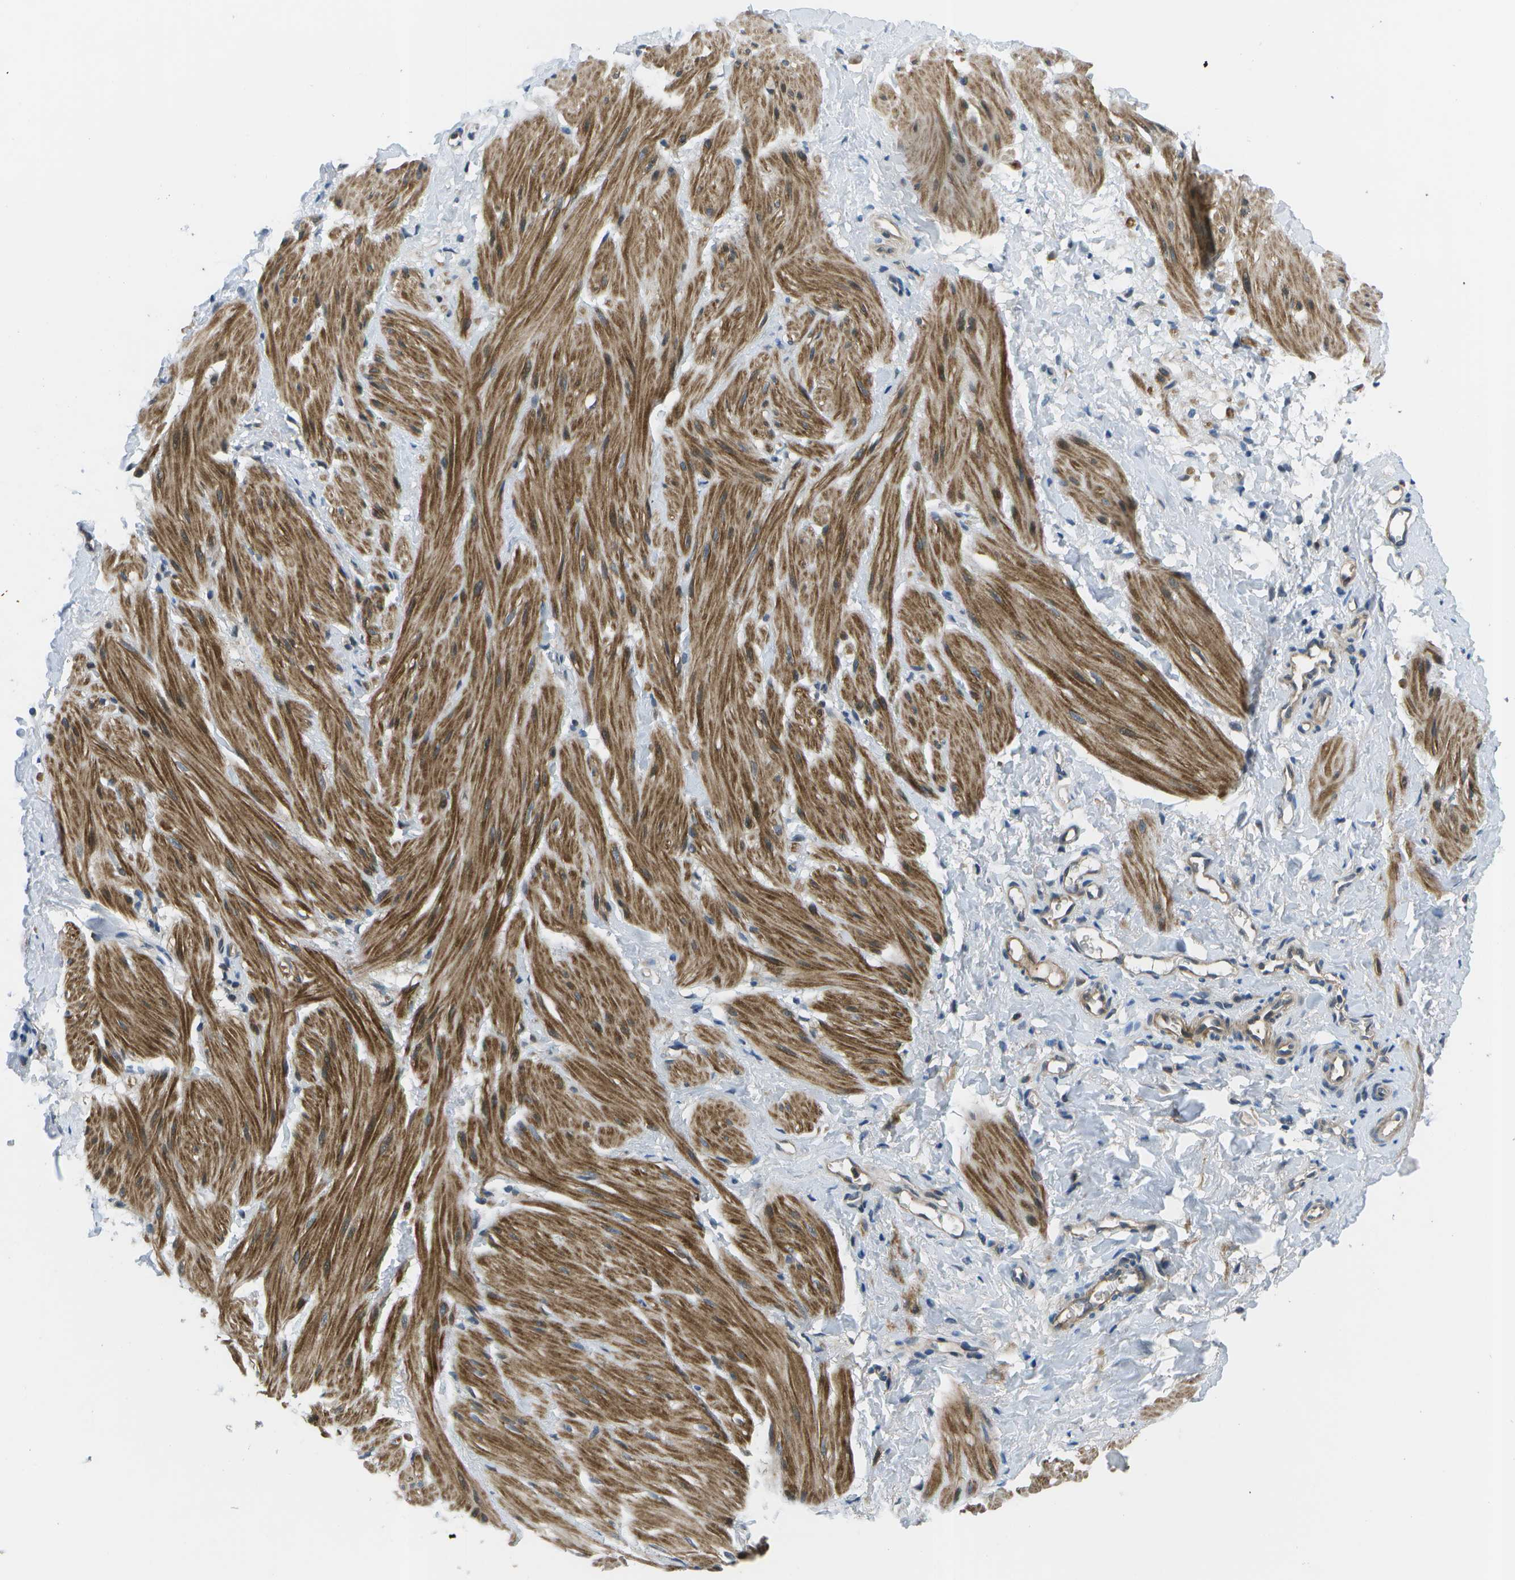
{"staining": {"intensity": "moderate", "quantity": ">75%", "location": "cytoplasmic/membranous"}, "tissue": "smooth muscle", "cell_type": "Smooth muscle cells", "image_type": "normal", "snomed": [{"axis": "morphology", "description": "Normal tissue, NOS"}, {"axis": "topography", "description": "Smooth muscle"}], "caption": "The histopathology image reveals immunohistochemical staining of normal smooth muscle. There is moderate cytoplasmic/membranous positivity is appreciated in about >75% of smooth muscle cells. (IHC, brightfield microscopy, high magnification).", "gene": "ENPP5", "patient": {"sex": "male", "age": 16}}